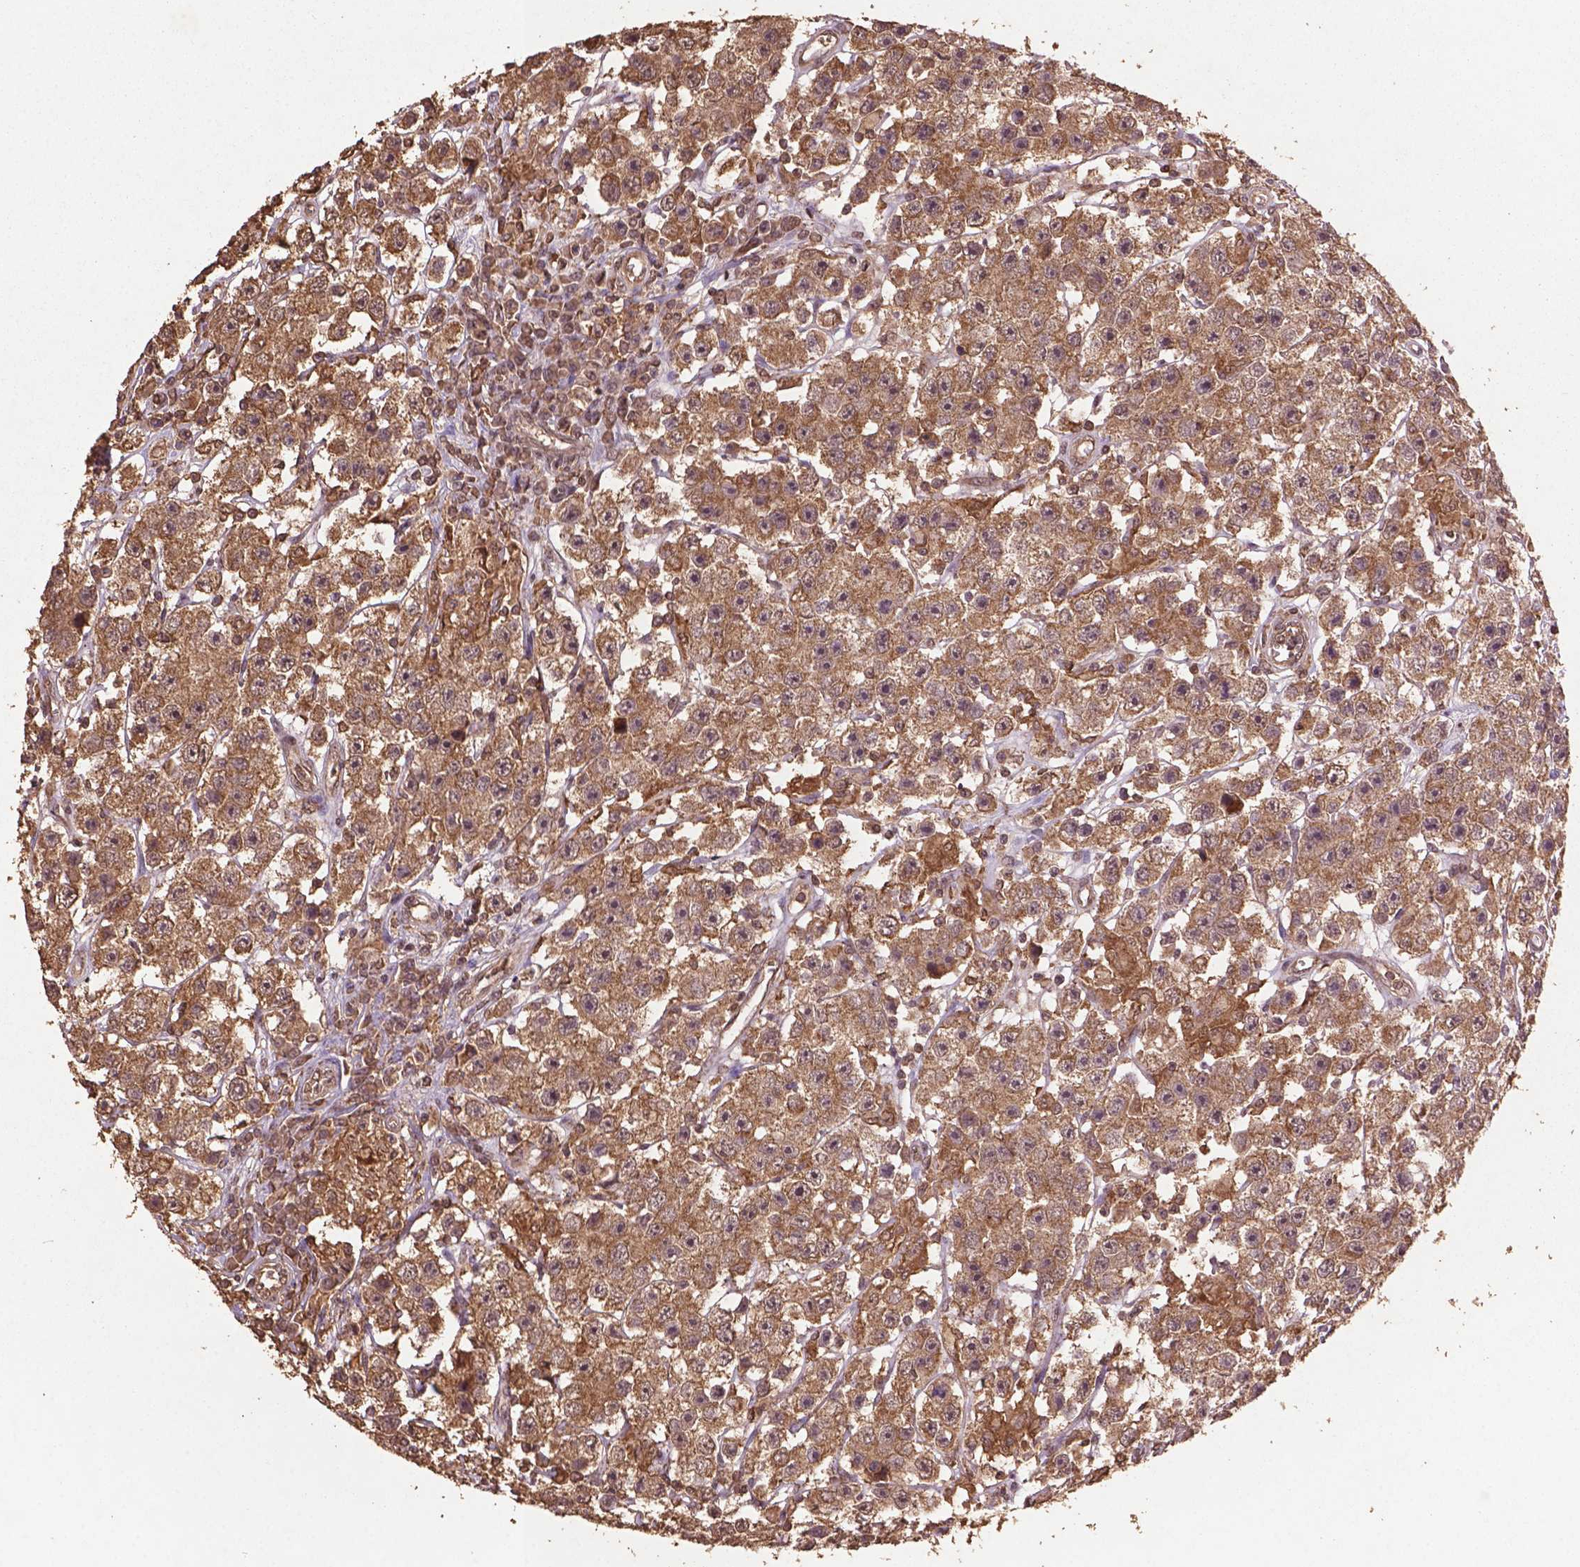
{"staining": {"intensity": "weak", "quantity": ">75%", "location": "cytoplasmic/membranous"}, "tissue": "testis cancer", "cell_type": "Tumor cells", "image_type": "cancer", "snomed": [{"axis": "morphology", "description": "Seminoma, NOS"}, {"axis": "topography", "description": "Testis"}], "caption": "Protein staining of seminoma (testis) tissue demonstrates weak cytoplasmic/membranous expression in approximately >75% of tumor cells.", "gene": "BABAM1", "patient": {"sex": "male", "age": 45}}